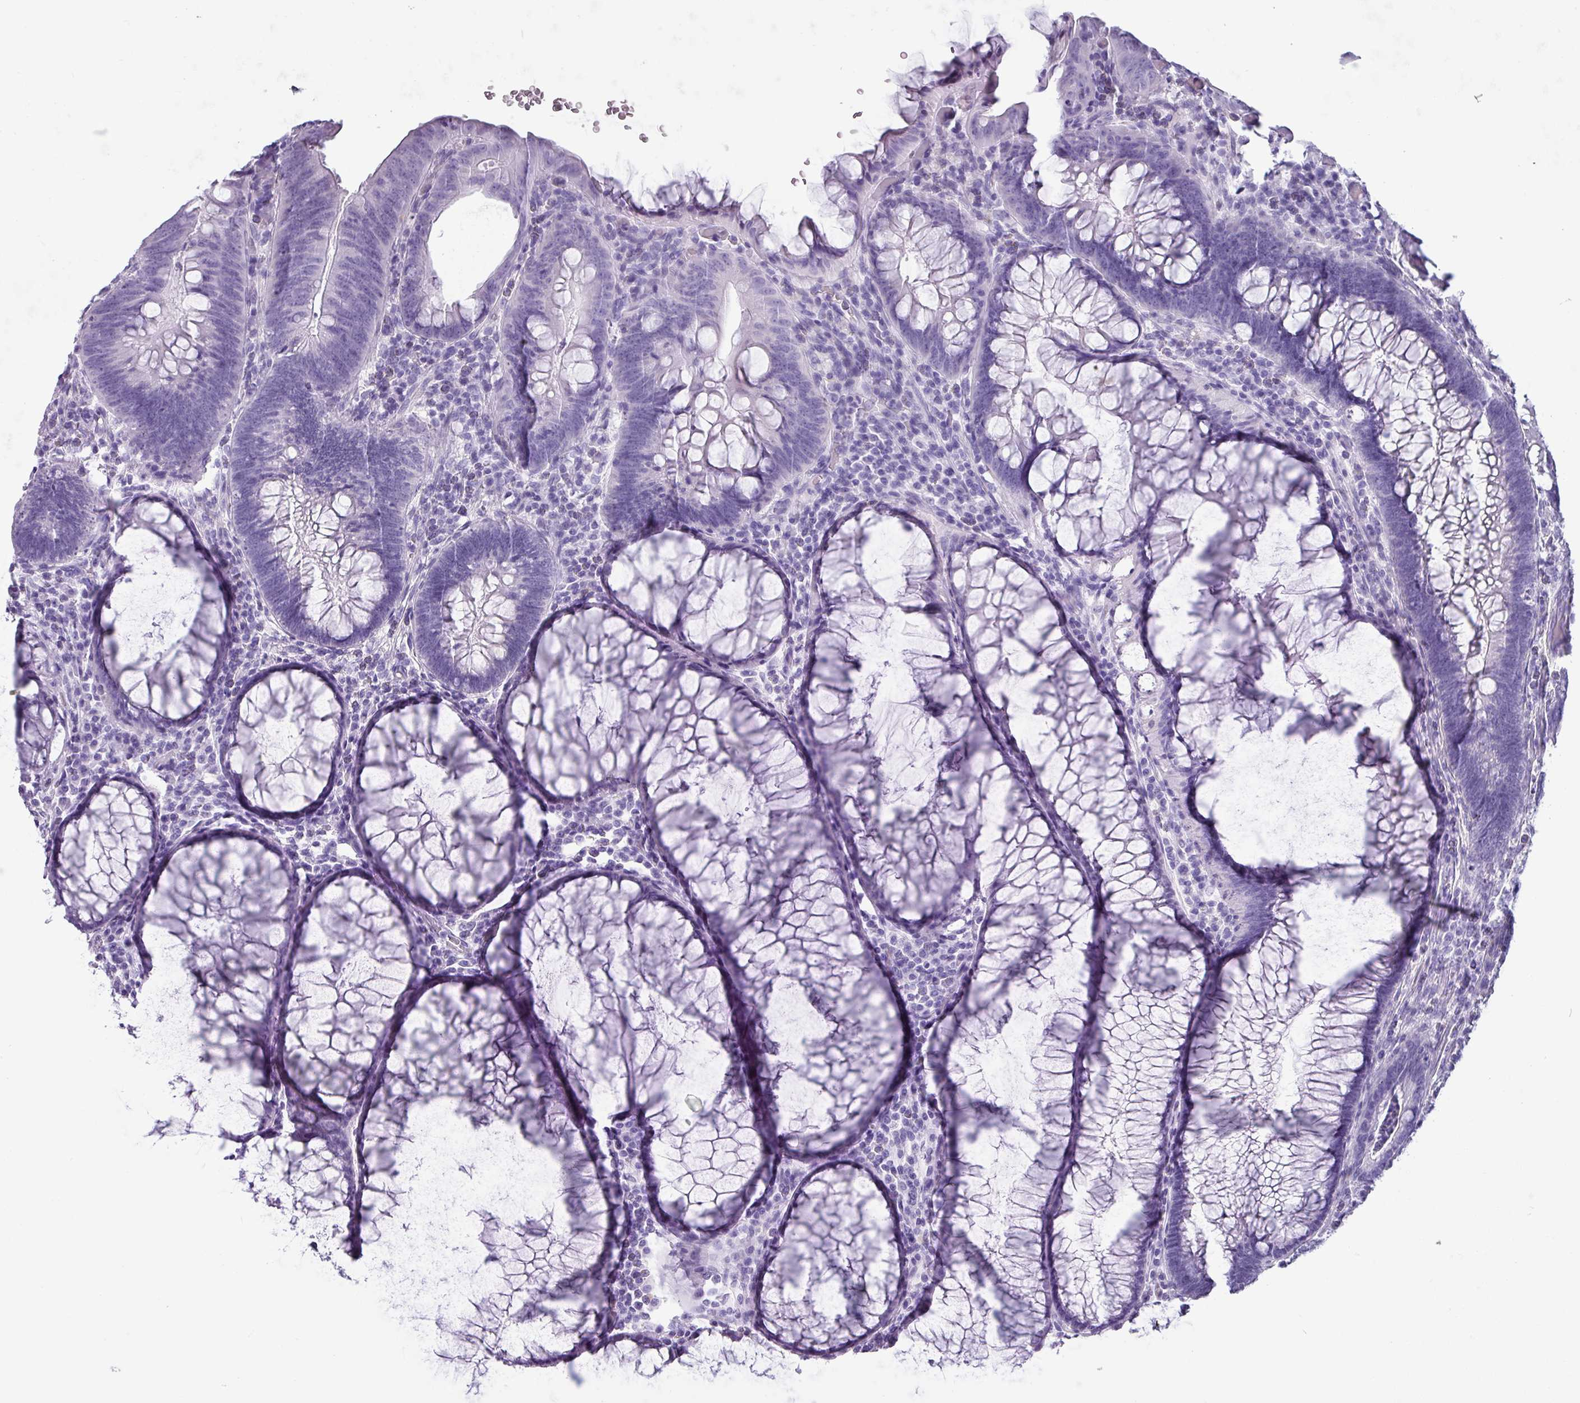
{"staining": {"intensity": "negative", "quantity": "none", "location": "none"}, "tissue": "colorectal cancer", "cell_type": "Tumor cells", "image_type": "cancer", "snomed": [{"axis": "morphology", "description": "Adenocarcinoma, NOS"}, {"axis": "topography", "description": "Rectum"}], "caption": "This histopathology image is of colorectal adenocarcinoma stained with immunohistochemistry (IHC) to label a protein in brown with the nuclei are counter-stained blue. There is no staining in tumor cells.", "gene": "CRYBB2", "patient": {"sex": "female", "age": 75}}